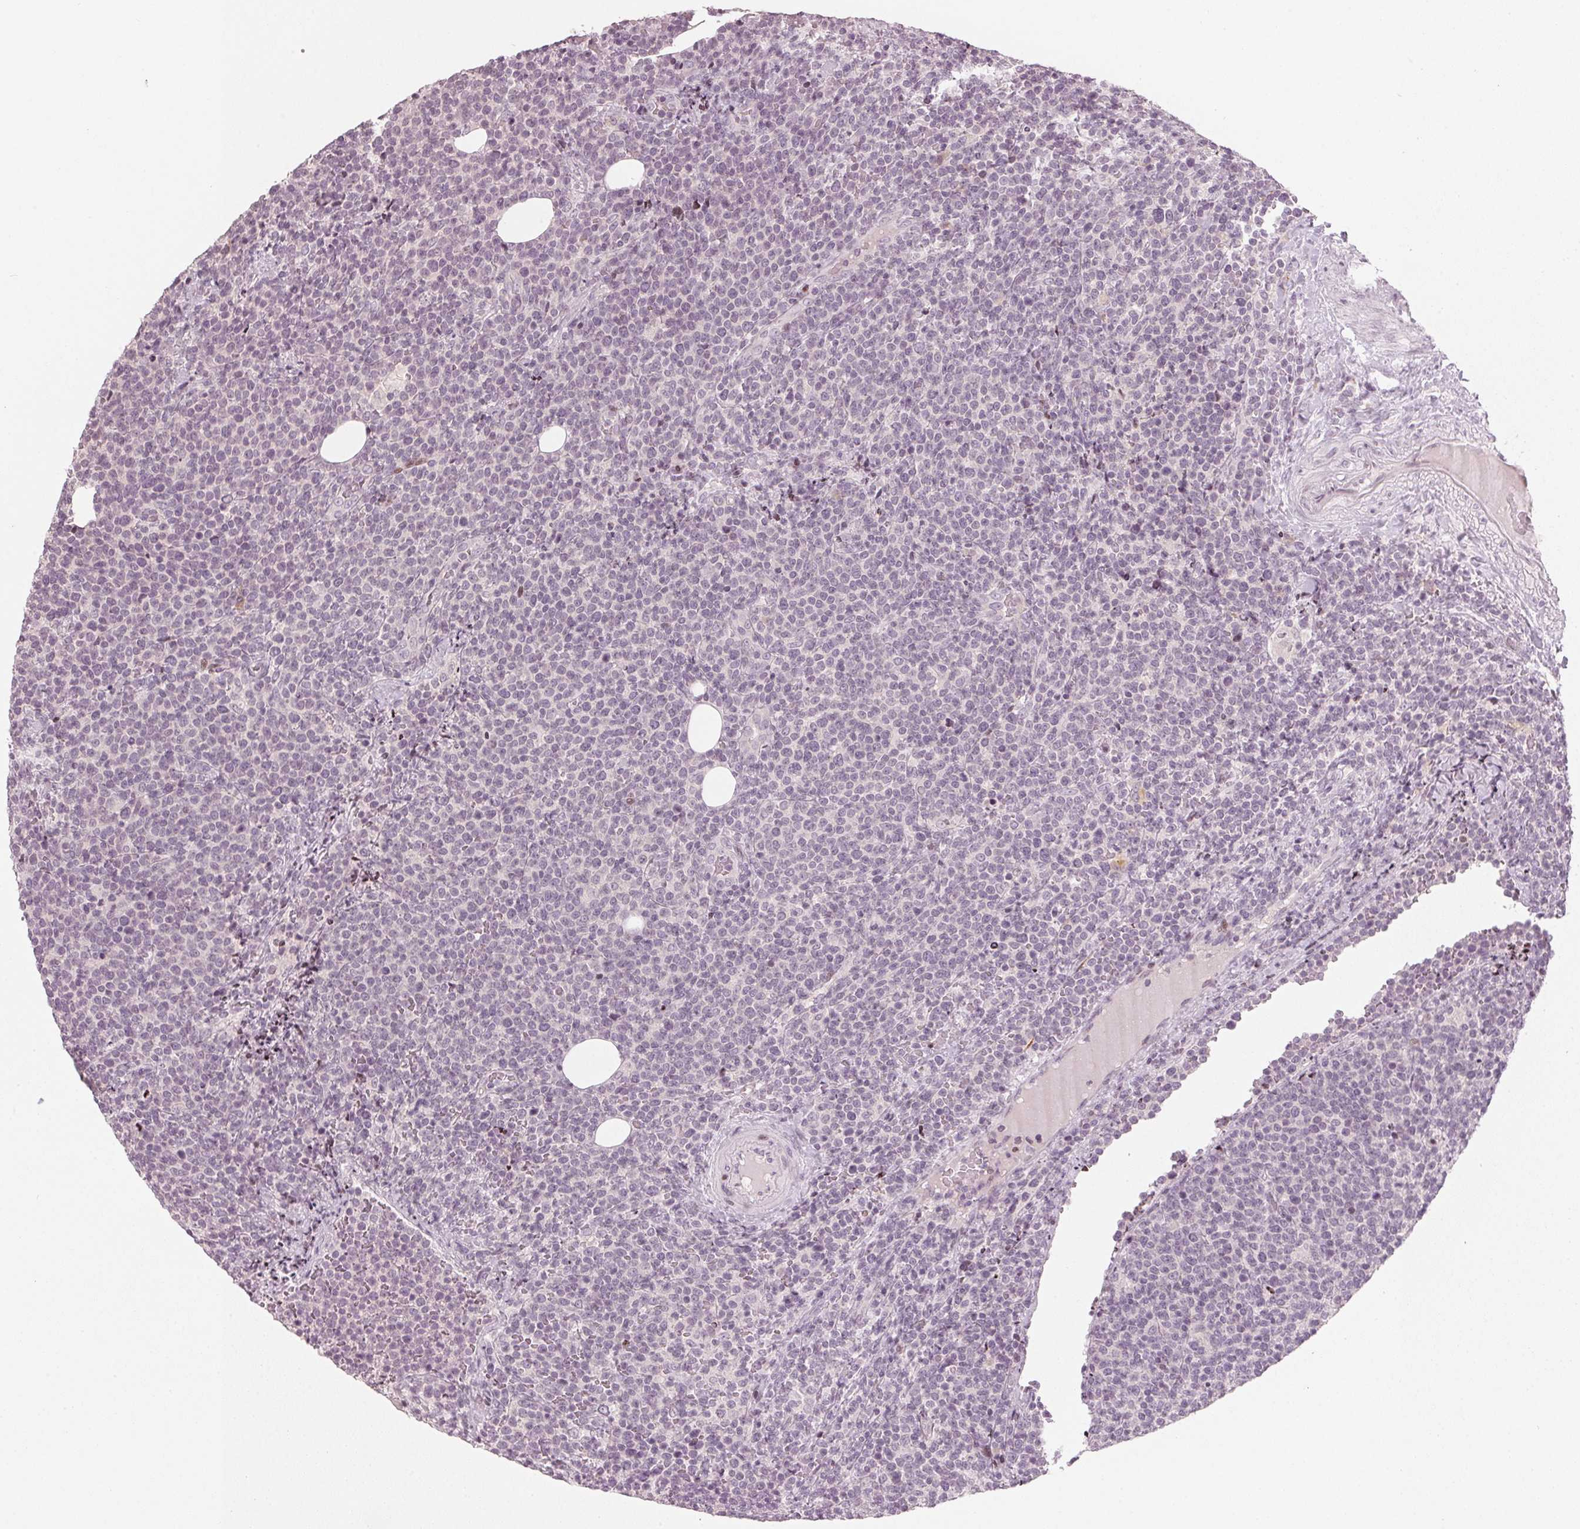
{"staining": {"intensity": "negative", "quantity": "none", "location": "none"}, "tissue": "lymphoma", "cell_type": "Tumor cells", "image_type": "cancer", "snomed": [{"axis": "morphology", "description": "Malignant lymphoma, non-Hodgkin's type, High grade"}, {"axis": "topography", "description": "Lymph node"}], "caption": "Tumor cells show no significant protein positivity in malignant lymphoma, non-Hodgkin's type (high-grade). (Stains: DAB immunohistochemistry with hematoxylin counter stain, Microscopy: brightfield microscopy at high magnification).", "gene": "SFRP4", "patient": {"sex": "male", "age": 61}}